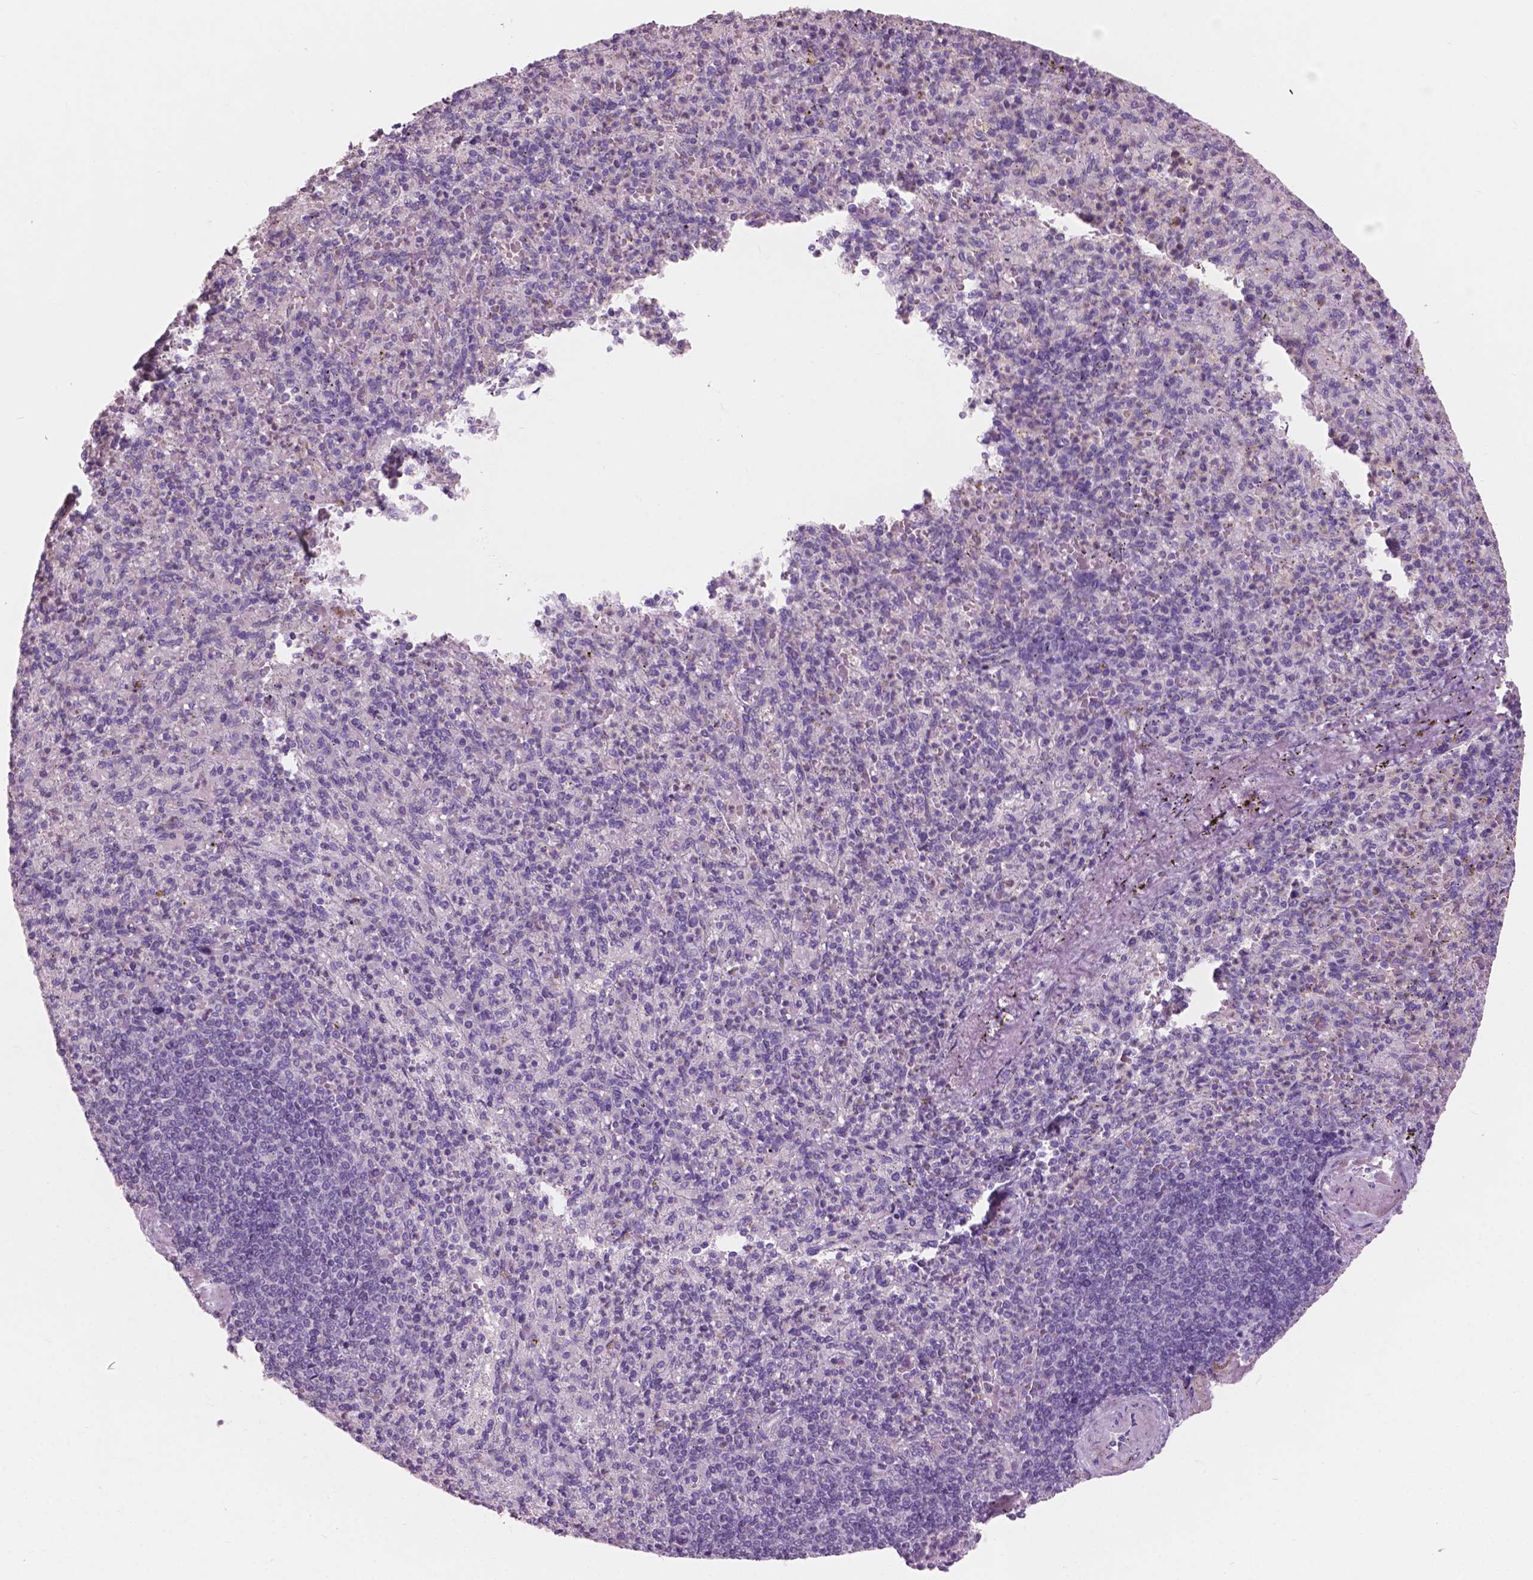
{"staining": {"intensity": "negative", "quantity": "none", "location": "none"}, "tissue": "spleen", "cell_type": "Cells in red pulp", "image_type": "normal", "snomed": [{"axis": "morphology", "description": "Normal tissue, NOS"}, {"axis": "topography", "description": "Spleen"}], "caption": "A high-resolution photomicrograph shows immunohistochemistry staining of unremarkable spleen, which shows no significant expression in cells in red pulp.", "gene": "AWAT1", "patient": {"sex": "female", "age": 74}}